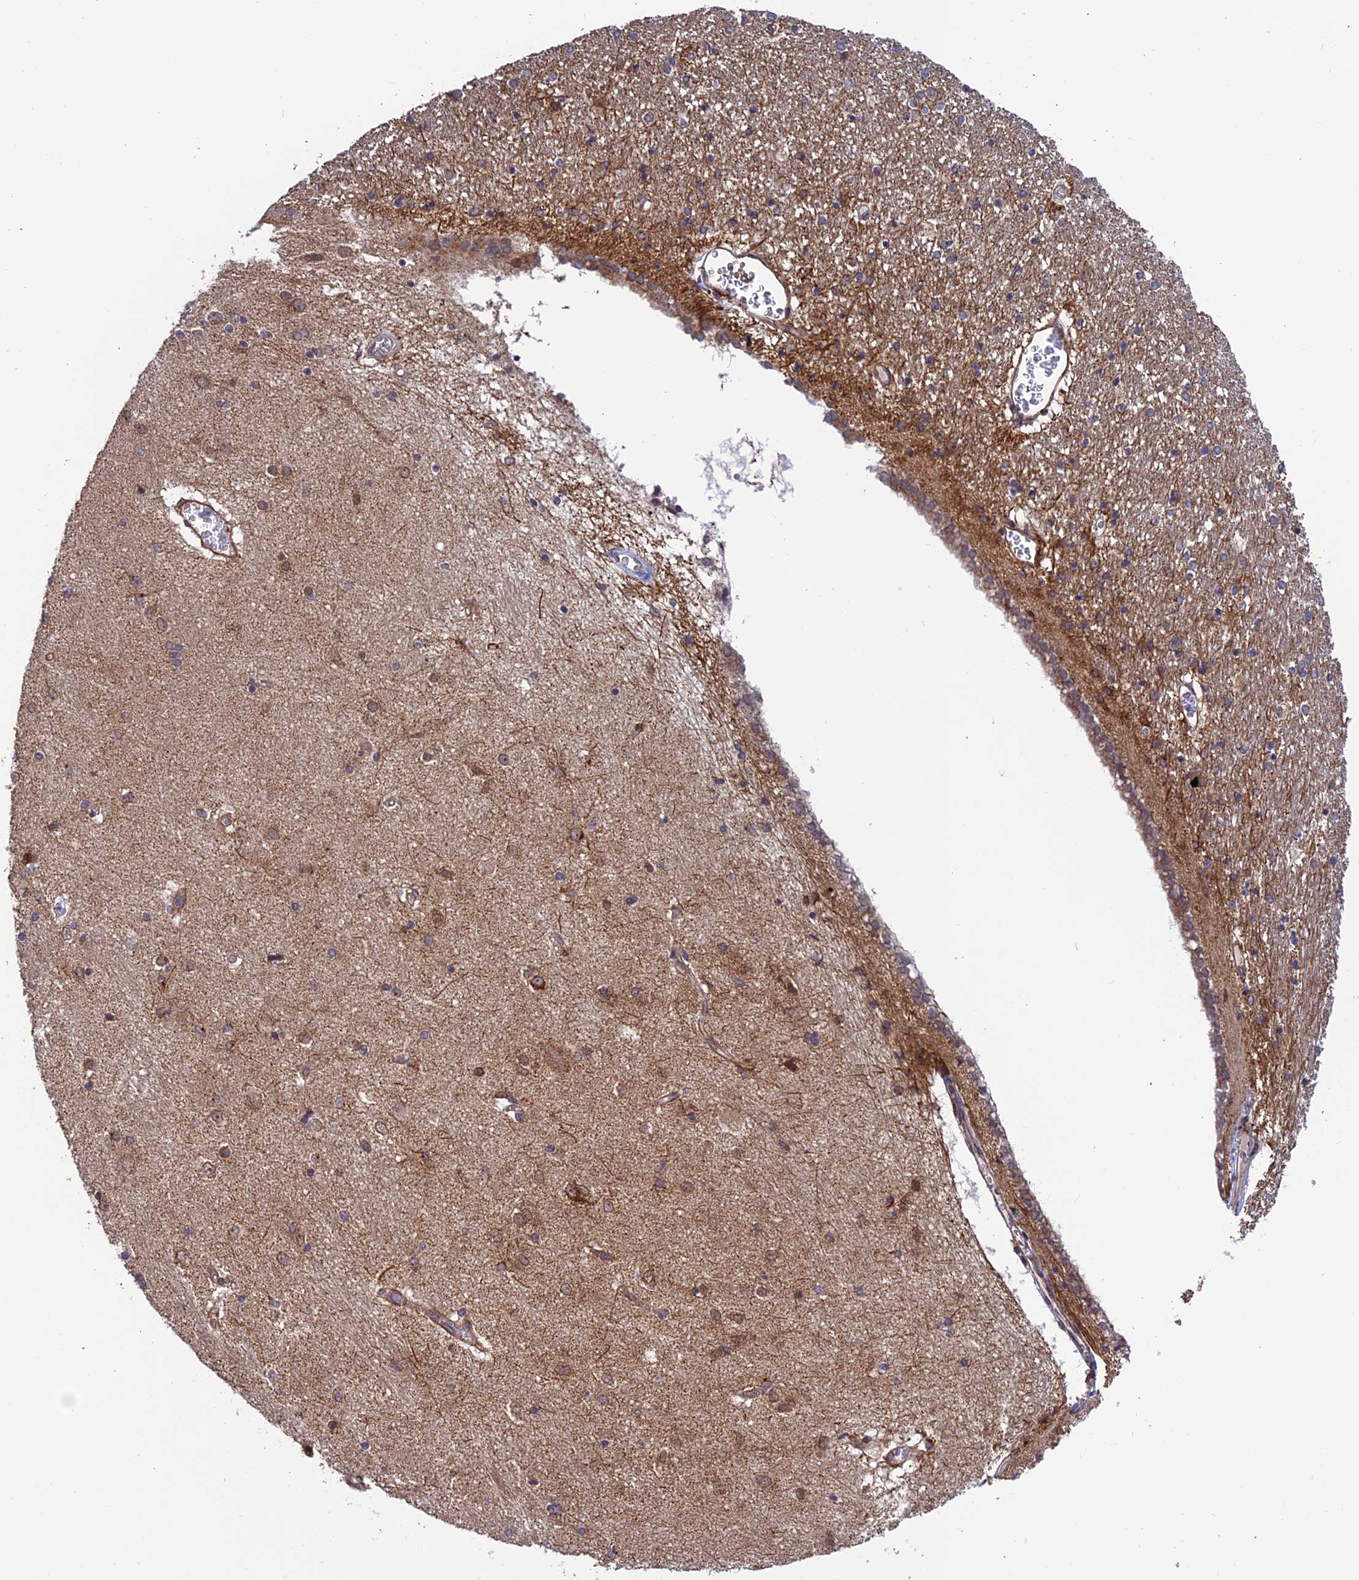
{"staining": {"intensity": "negative", "quantity": "none", "location": "none"}, "tissue": "hippocampus", "cell_type": "Glial cells", "image_type": "normal", "snomed": [{"axis": "morphology", "description": "Normal tissue, NOS"}, {"axis": "topography", "description": "Hippocampus"}], "caption": "Immunohistochemical staining of unremarkable hippocampus demonstrates no significant staining in glial cells.", "gene": "TNIP3", "patient": {"sex": "female", "age": 54}}